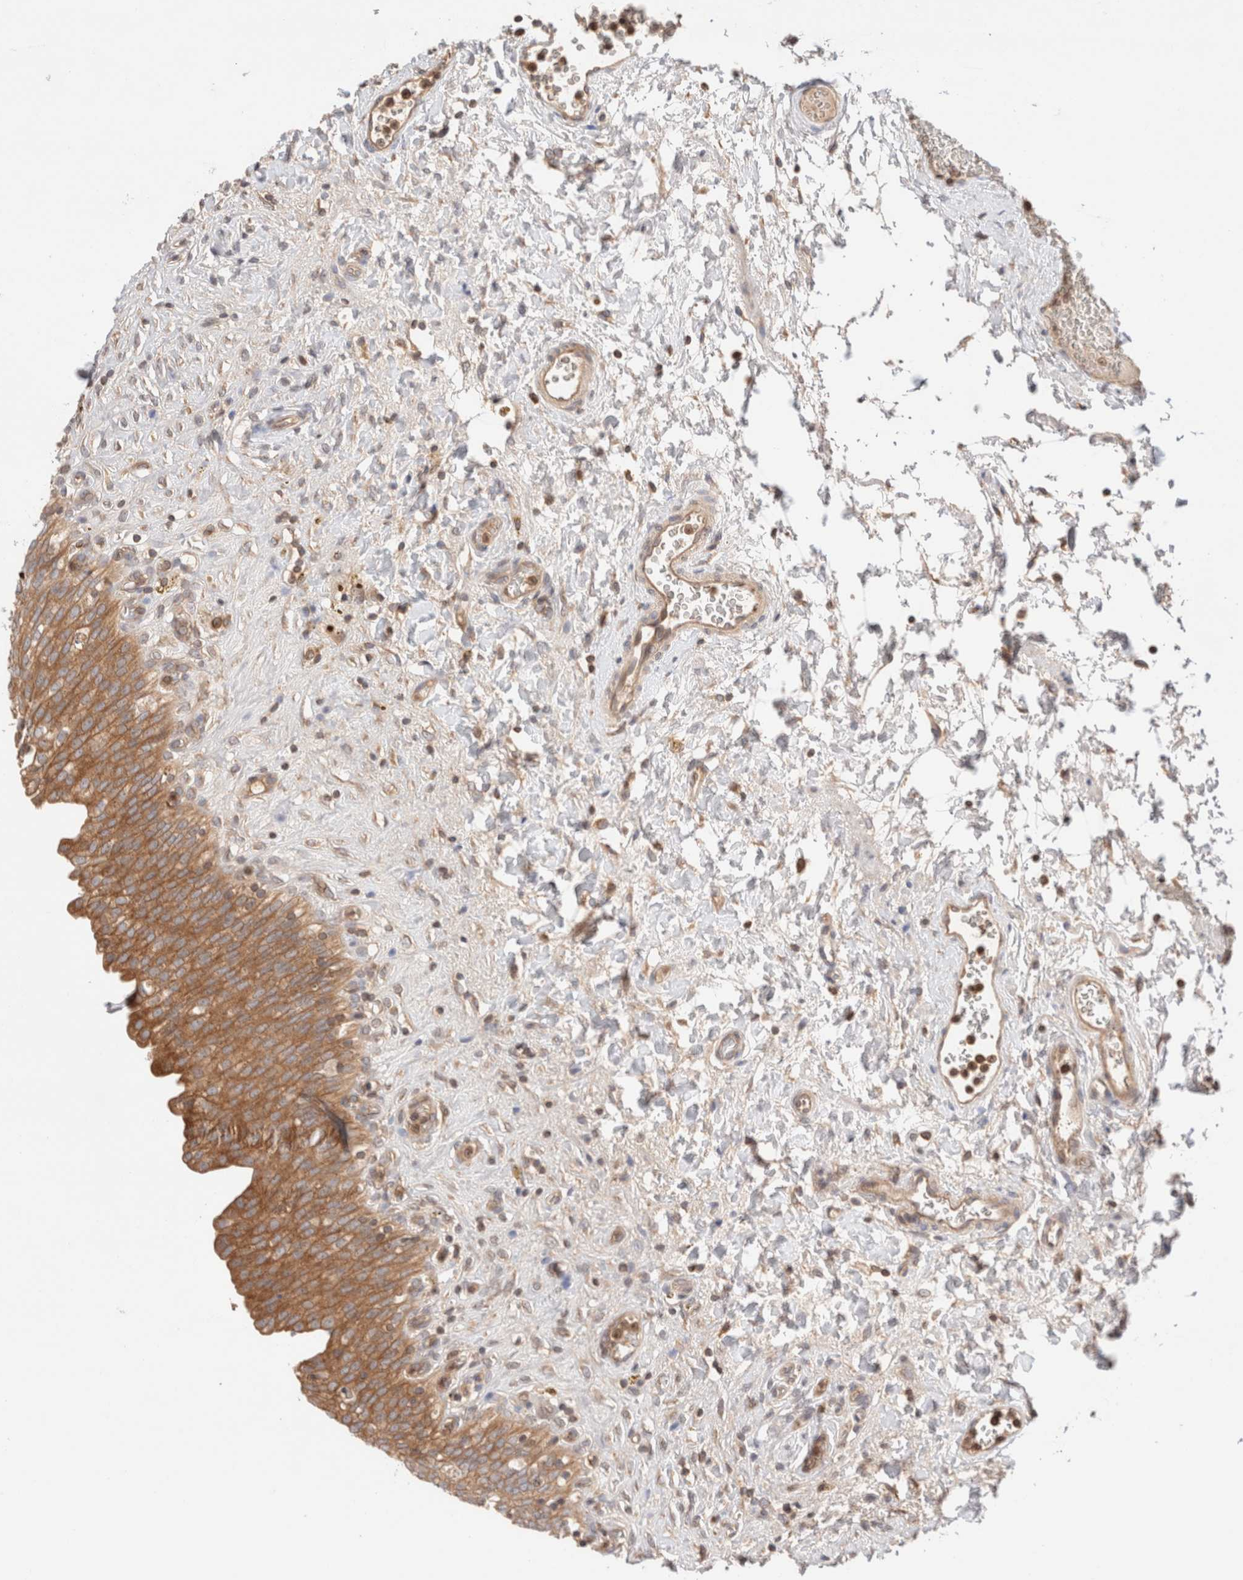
{"staining": {"intensity": "moderate", "quantity": ">75%", "location": "cytoplasmic/membranous"}, "tissue": "urinary bladder", "cell_type": "Urothelial cells", "image_type": "normal", "snomed": [{"axis": "morphology", "description": "Urothelial carcinoma, High grade"}, {"axis": "topography", "description": "Urinary bladder"}], "caption": "Immunohistochemistry histopathology image of unremarkable urinary bladder stained for a protein (brown), which demonstrates medium levels of moderate cytoplasmic/membranous positivity in approximately >75% of urothelial cells.", "gene": "SIKE1", "patient": {"sex": "male", "age": 46}}